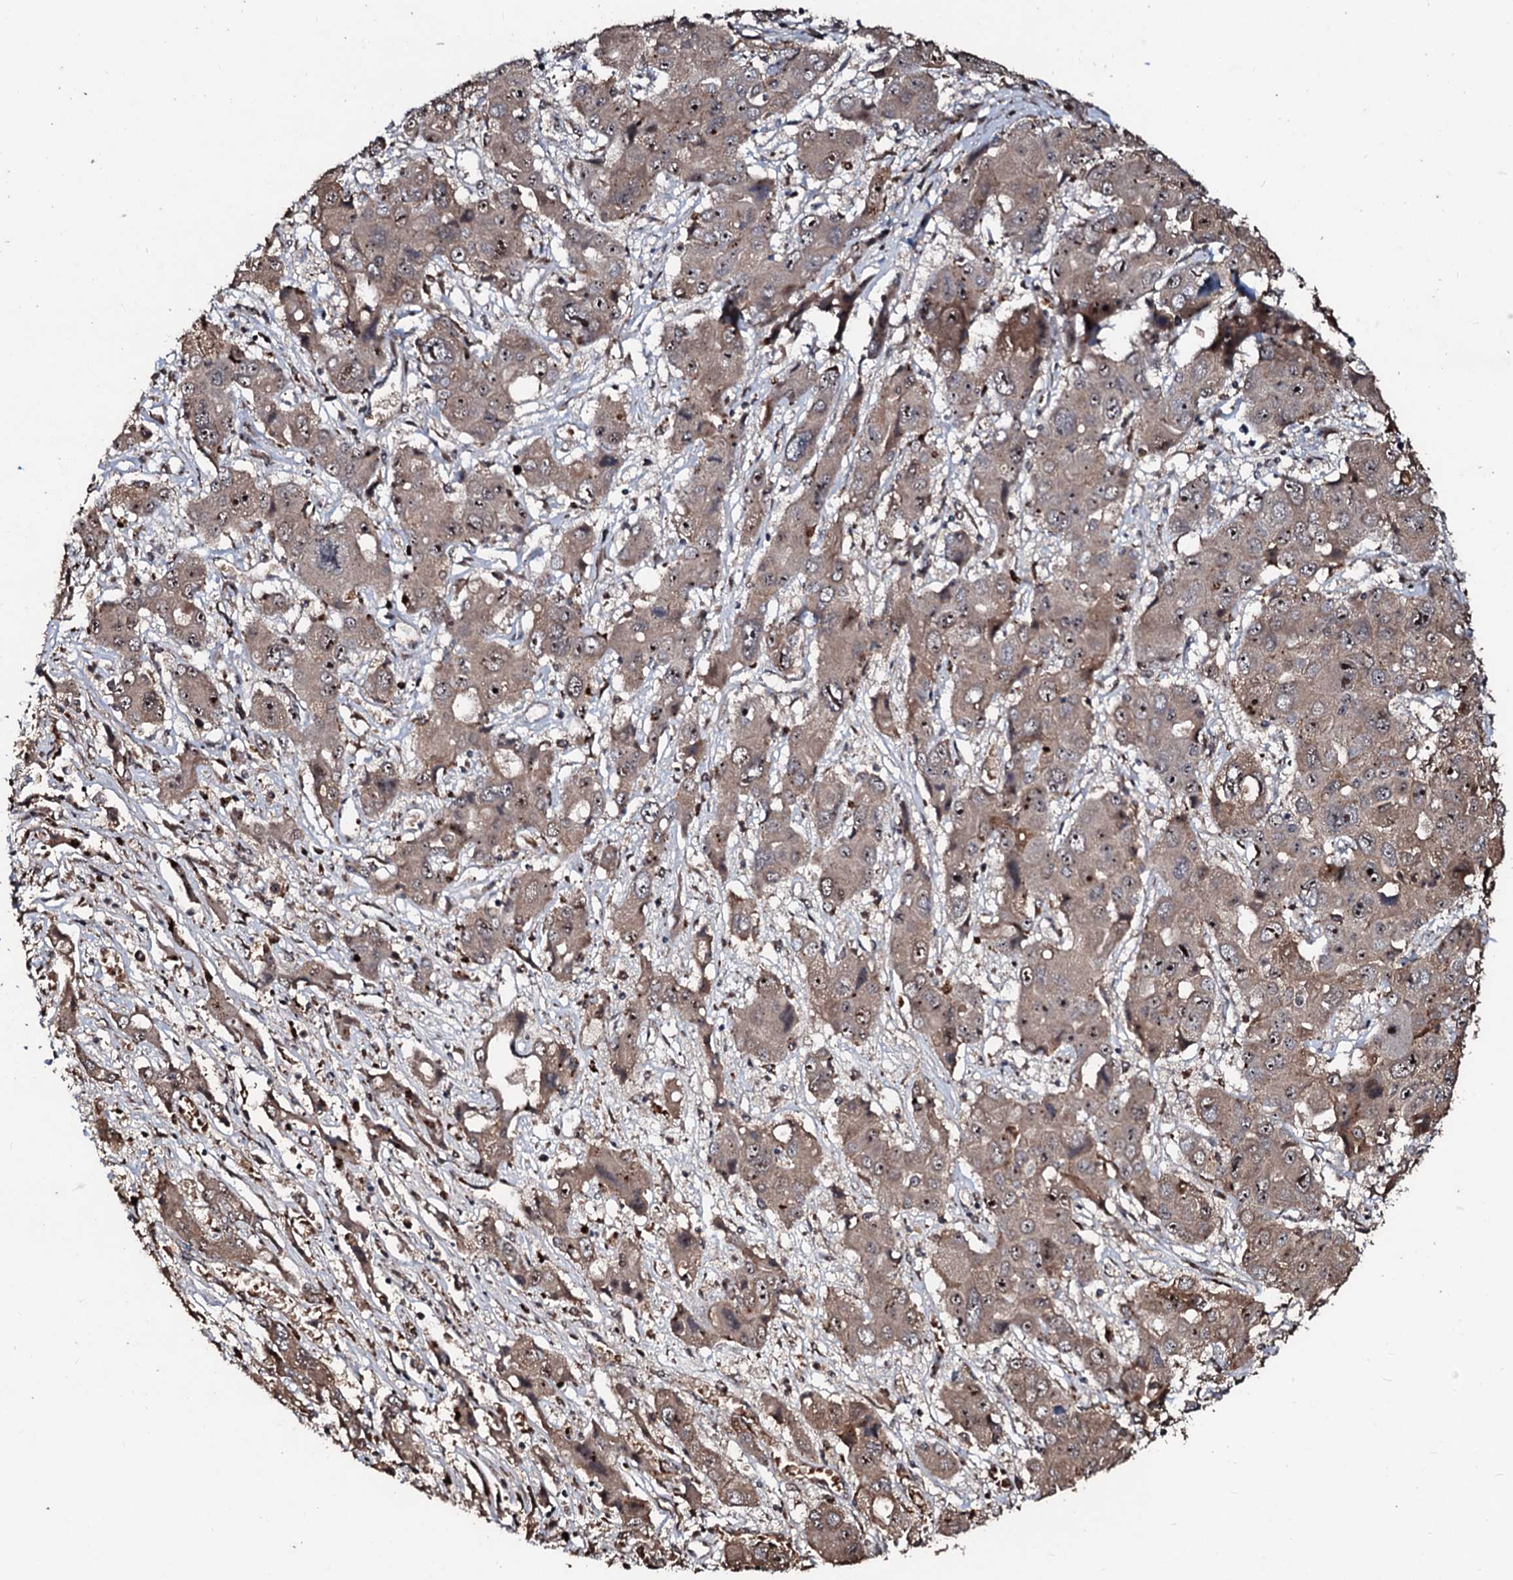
{"staining": {"intensity": "moderate", "quantity": ">75%", "location": "cytoplasmic/membranous,nuclear"}, "tissue": "liver cancer", "cell_type": "Tumor cells", "image_type": "cancer", "snomed": [{"axis": "morphology", "description": "Cholangiocarcinoma"}, {"axis": "topography", "description": "Liver"}], "caption": "Moderate cytoplasmic/membranous and nuclear positivity is identified in about >75% of tumor cells in liver cancer (cholangiocarcinoma).", "gene": "SUPT7L", "patient": {"sex": "male", "age": 67}}